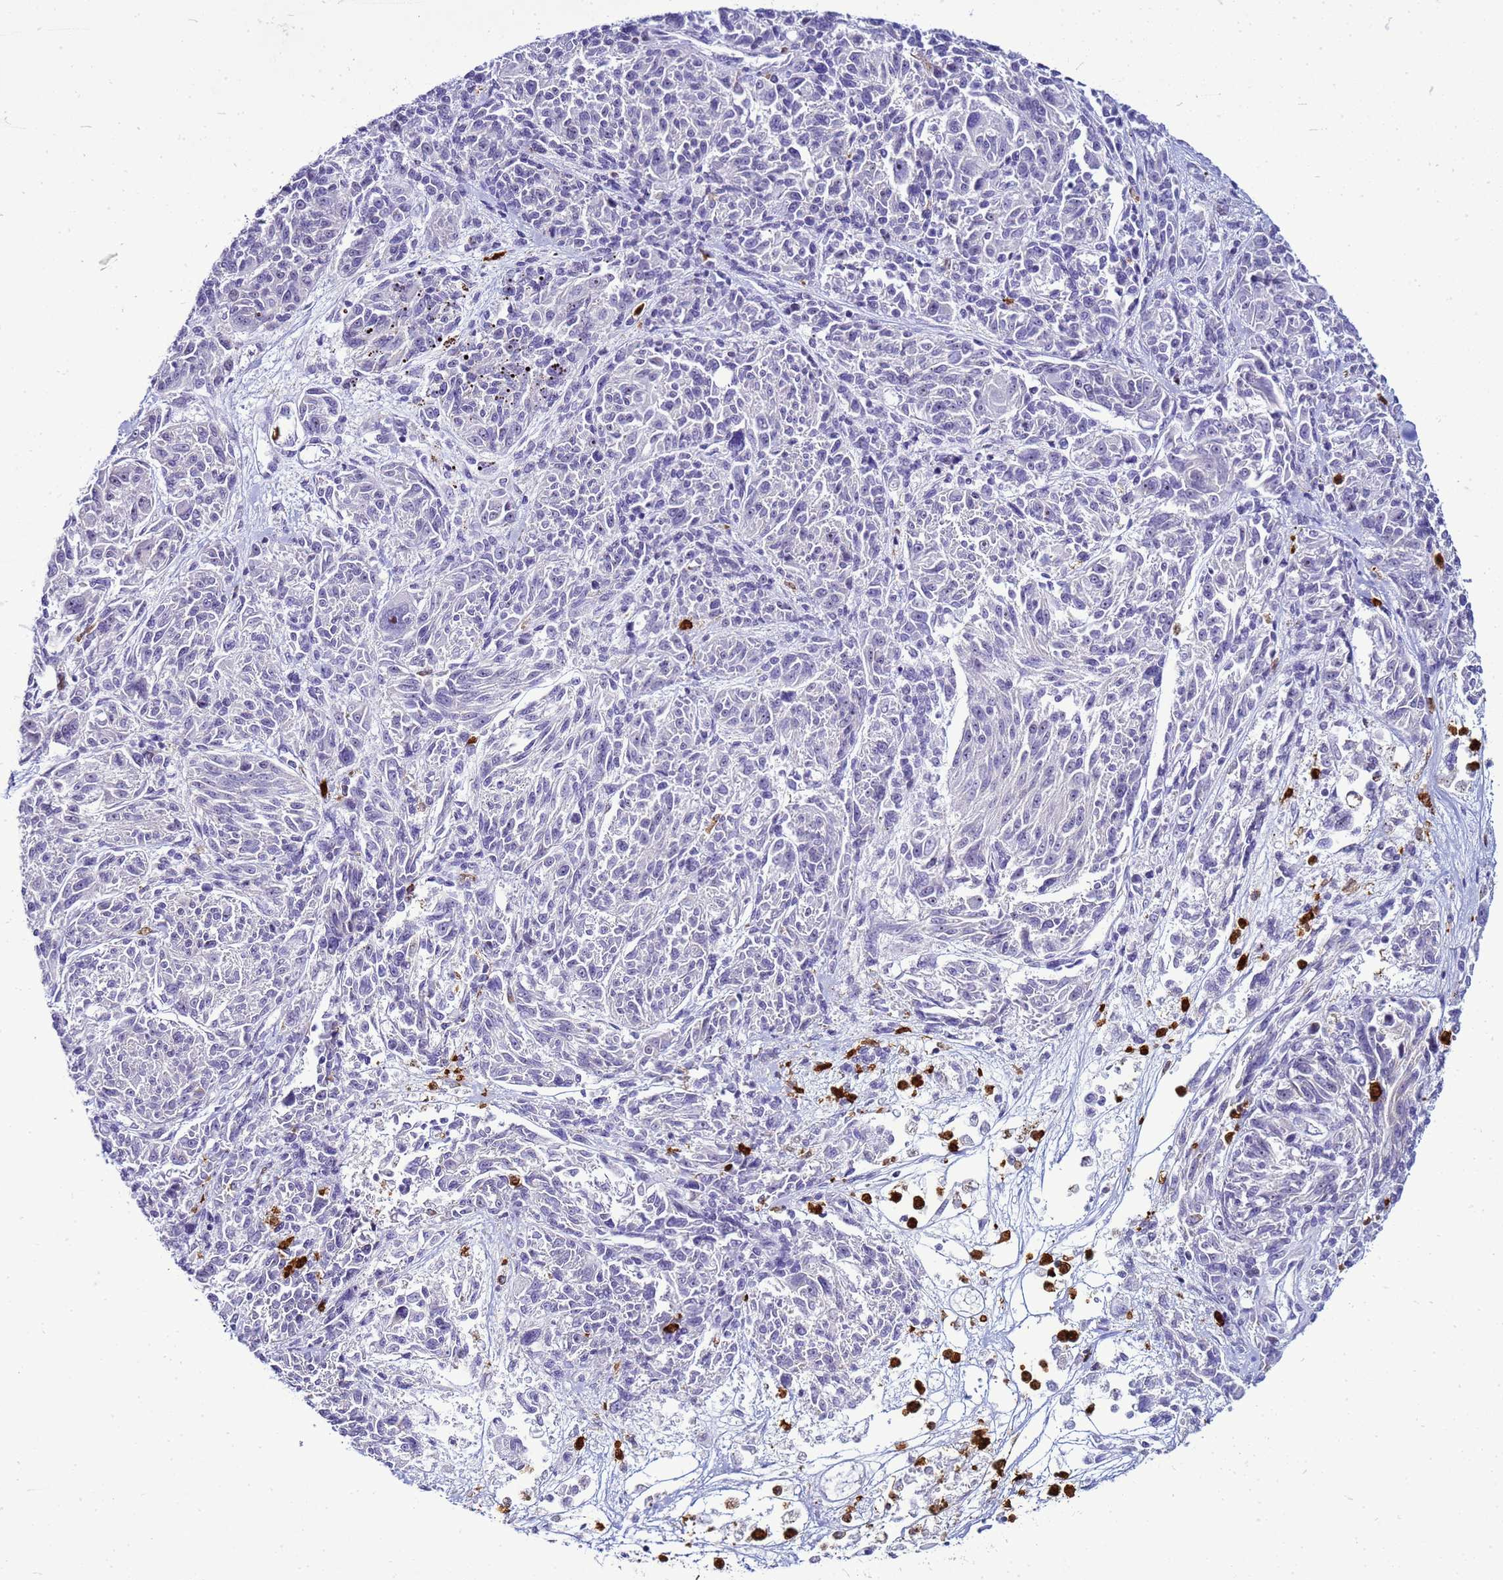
{"staining": {"intensity": "negative", "quantity": "none", "location": "none"}, "tissue": "melanoma", "cell_type": "Tumor cells", "image_type": "cancer", "snomed": [{"axis": "morphology", "description": "Malignant melanoma, NOS"}, {"axis": "topography", "description": "Skin"}], "caption": "Tumor cells are negative for brown protein staining in melanoma. Nuclei are stained in blue.", "gene": "VPS4B", "patient": {"sex": "male", "age": 53}}